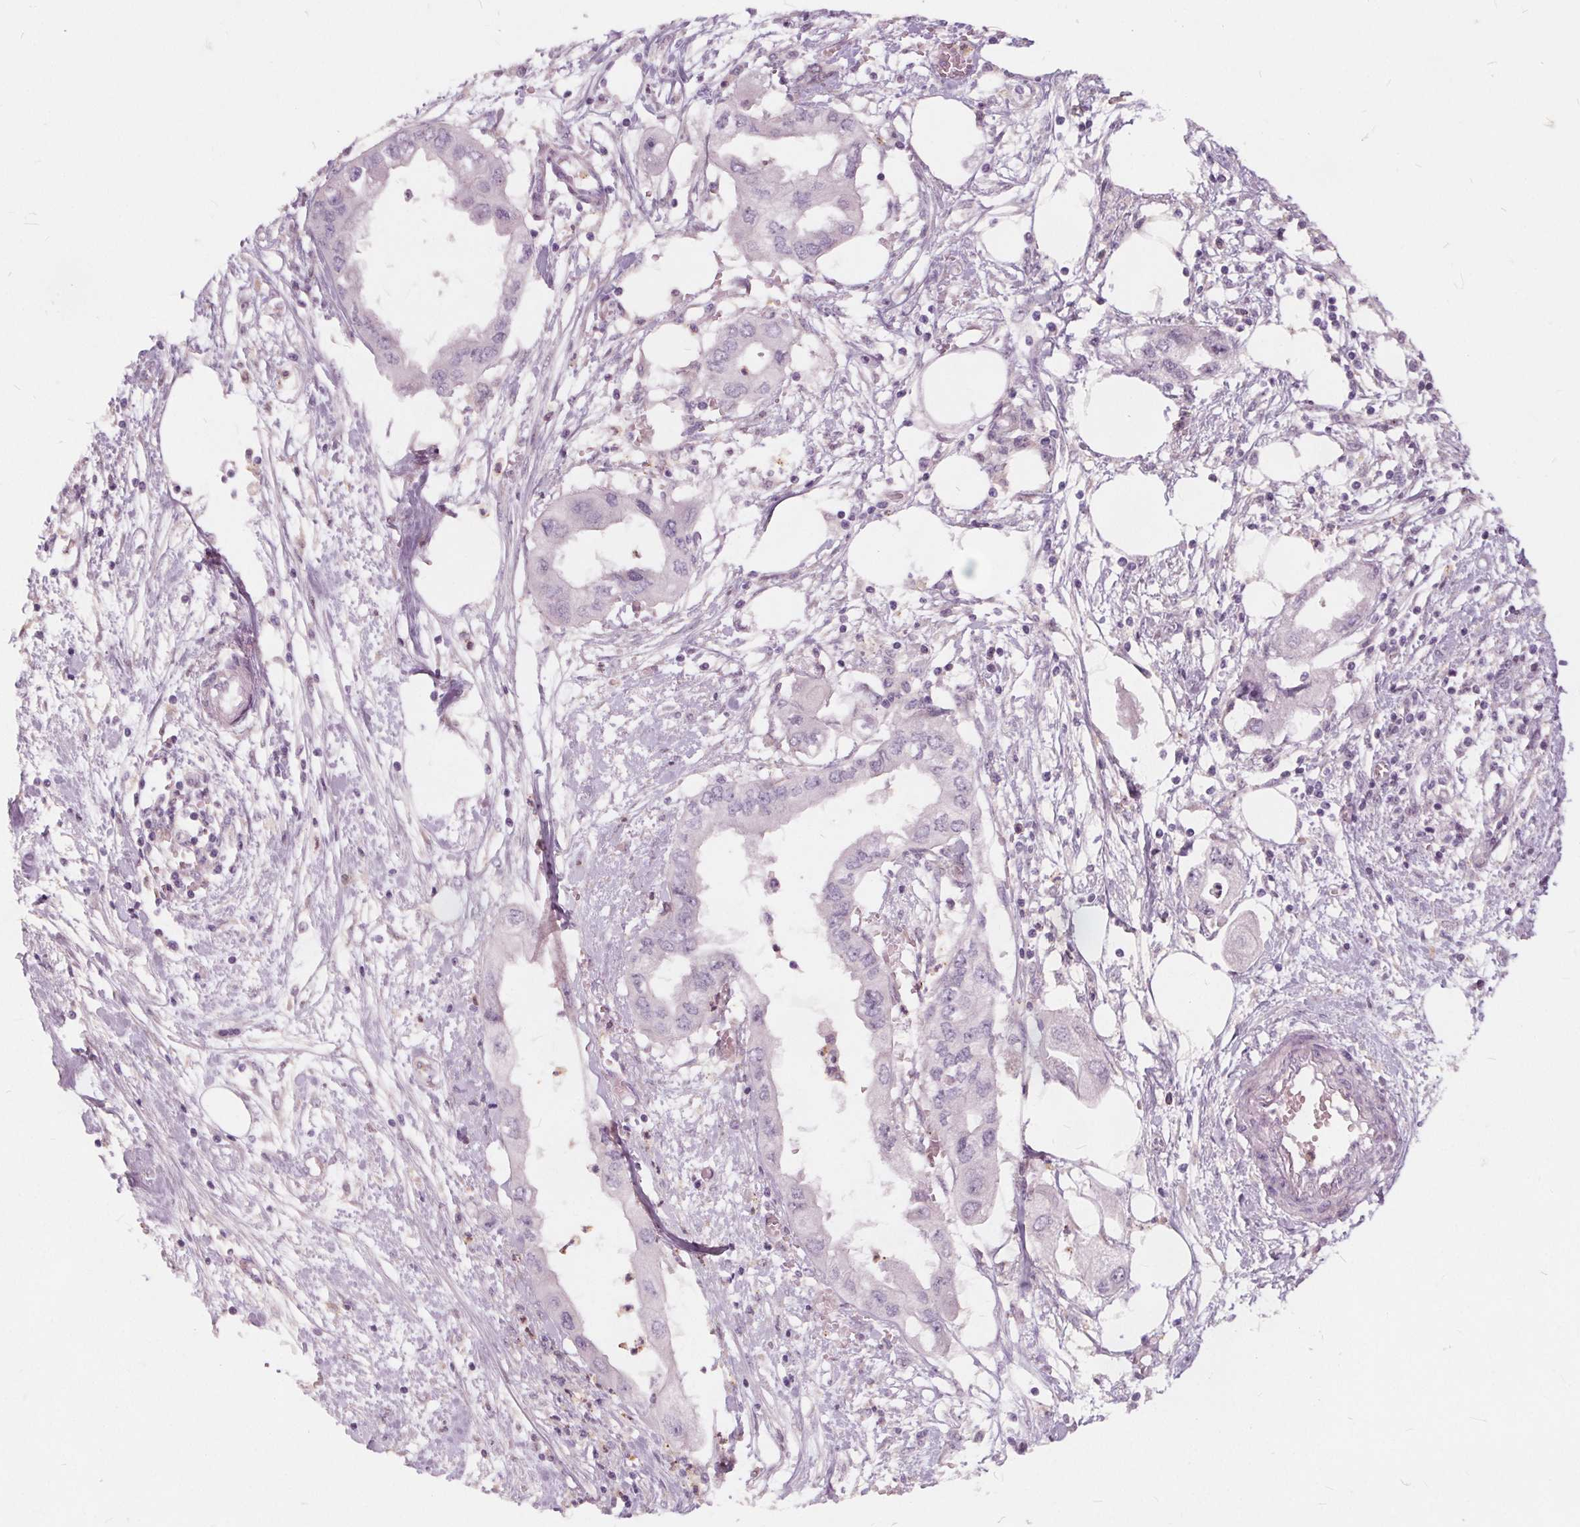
{"staining": {"intensity": "negative", "quantity": "none", "location": "none"}, "tissue": "endometrial cancer", "cell_type": "Tumor cells", "image_type": "cancer", "snomed": [{"axis": "morphology", "description": "Adenocarcinoma, NOS"}, {"axis": "morphology", "description": "Adenocarcinoma, metastatic, NOS"}, {"axis": "topography", "description": "Adipose tissue"}, {"axis": "topography", "description": "Endometrium"}], "caption": "Immunohistochemical staining of human endometrial metastatic adenocarcinoma shows no significant staining in tumor cells.", "gene": "HAAO", "patient": {"sex": "female", "age": 67}}